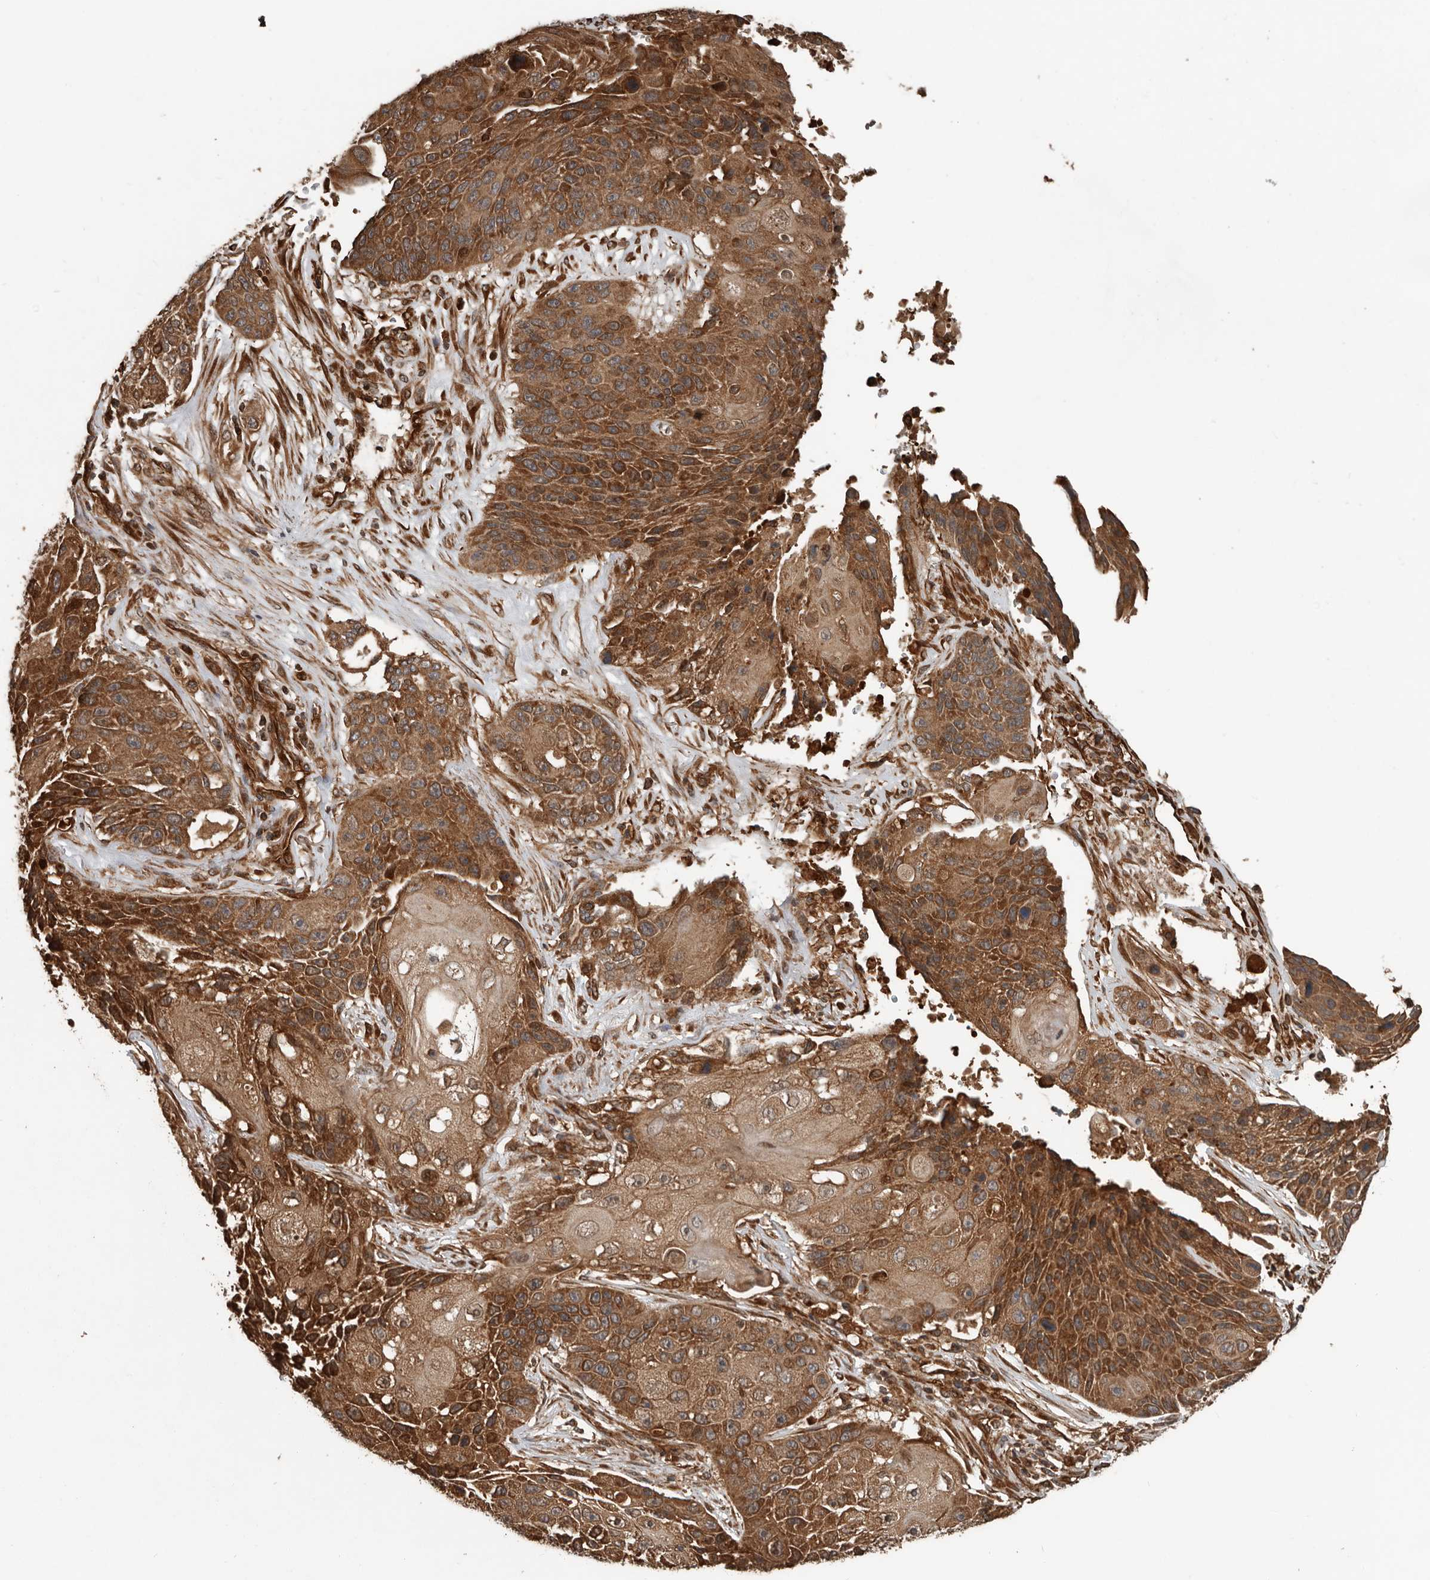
{"staining": {"intensity": "moderate", "quantity": ">75%", "location": "cytoplasmic/membranous"}, "tissue": "lung cancer", "cell_type": "Tumor cells", "image_type": "cancer", "snomed": [{"axis": "morphology", "description": "Squamous cell carcinoma, NOS"}, {"axis": "topography", "description": "Lung"}], "caption": "Brown immunohistochemical staining in lung squamous cell carcinoma demonstrates moderate cytoplasmic/membranous staining in about >75% of tumor cells.", "gene": "YOD1", "patient": {"sex": "male", "age": 61}}